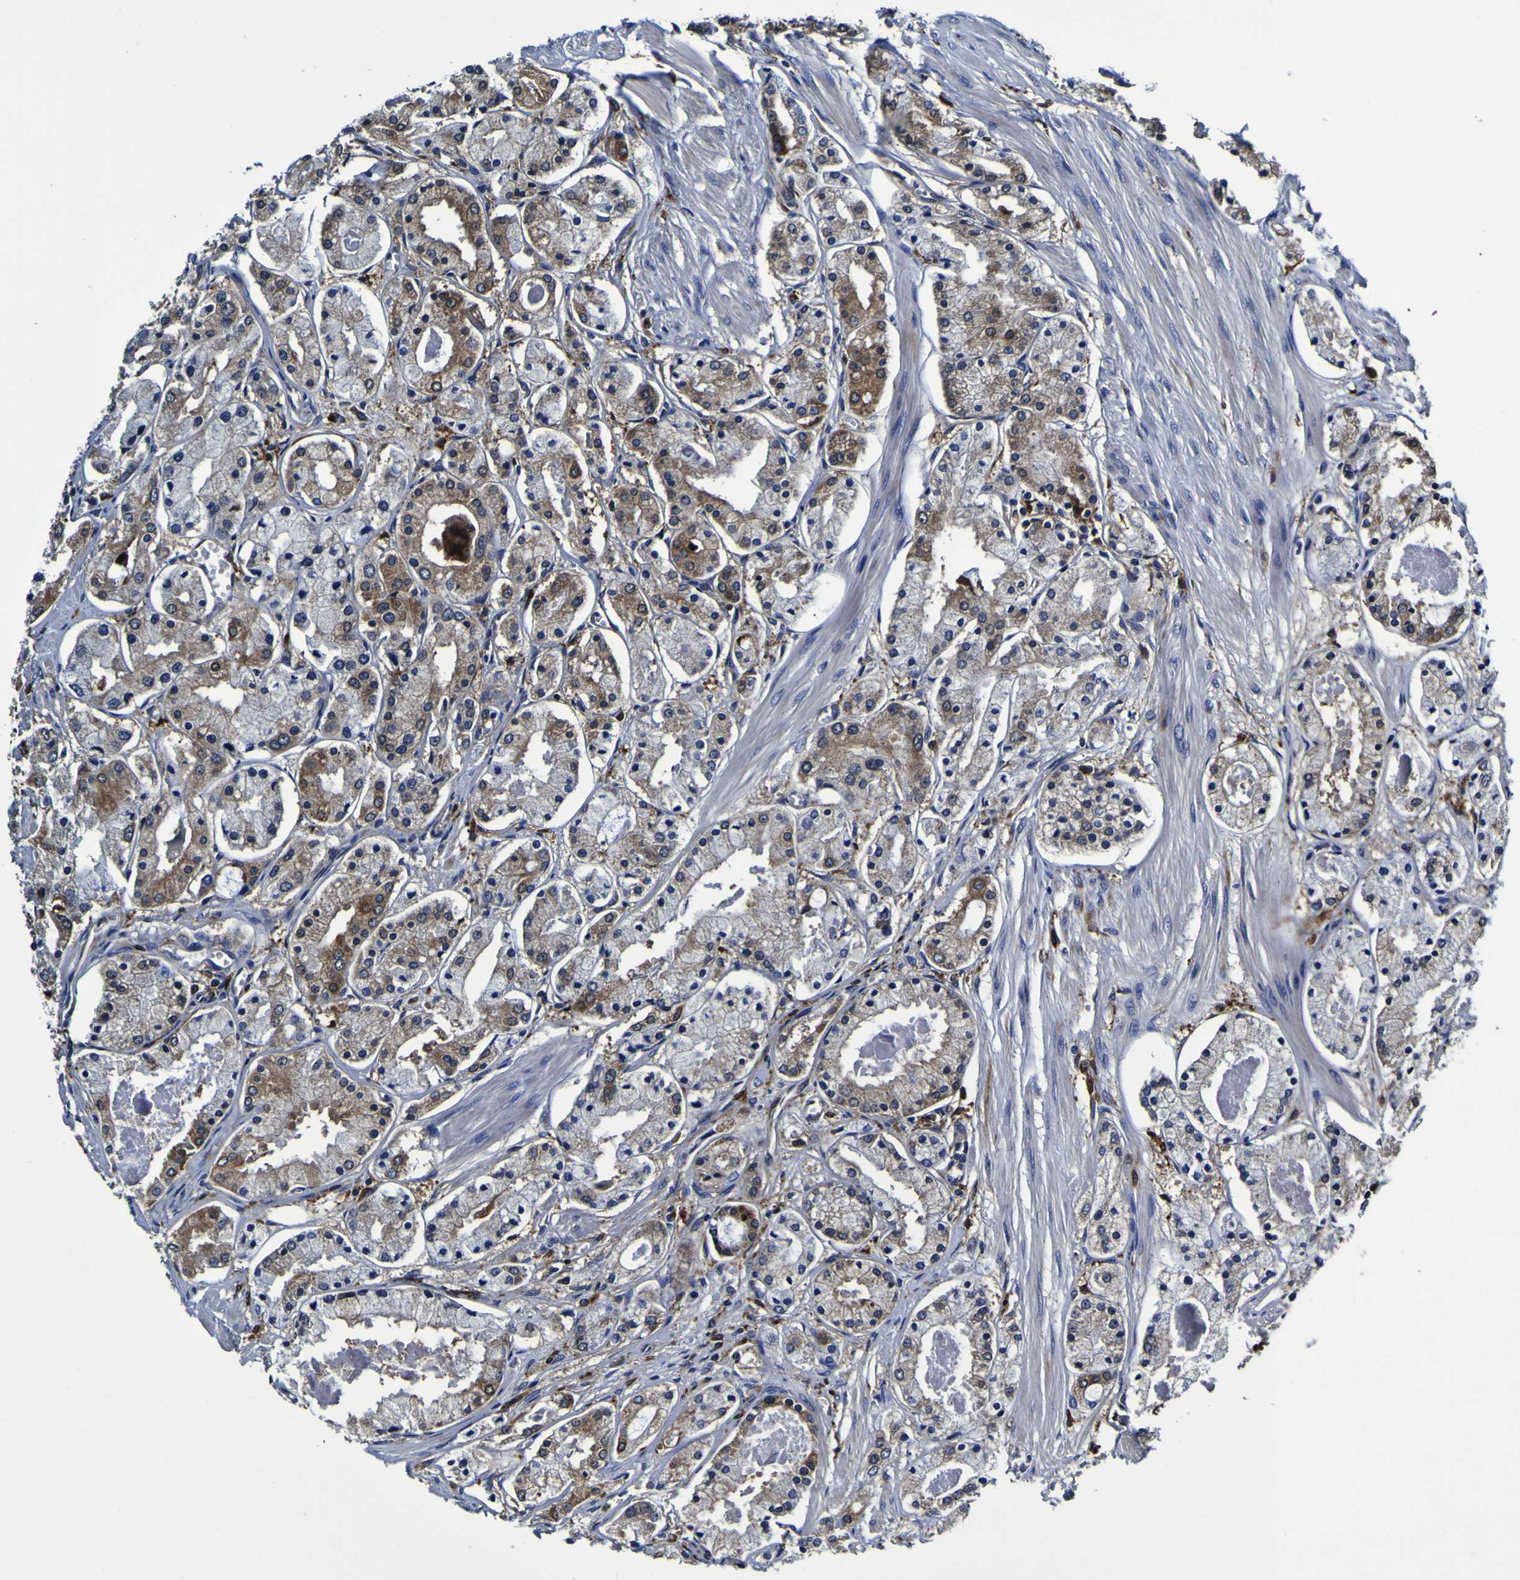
{"staining": {"intensity": "moderate", "quantity": "25%-75%", "location": "cytoplasmic/membranous"}, "tissue": "prostate cancer", "cell_type": "Tumor cells", "image_type": "cancer", "snomed": [{"axis": "morphology", "description": "Adenocarcinoma, High grade"}, {"axis": "topography", "description": "Prostate"}], "caption": "The immunohistochemical stain highlights moderate cytoplasmic/membranous staining in tumor cells of prostate cancer (high-grade adenocarcinoma) tissue. (Brightfield microscopy of DAB IHC at high magnification).", "gene": "GPX1", "patient": {"sex": "male", "age": 66}}